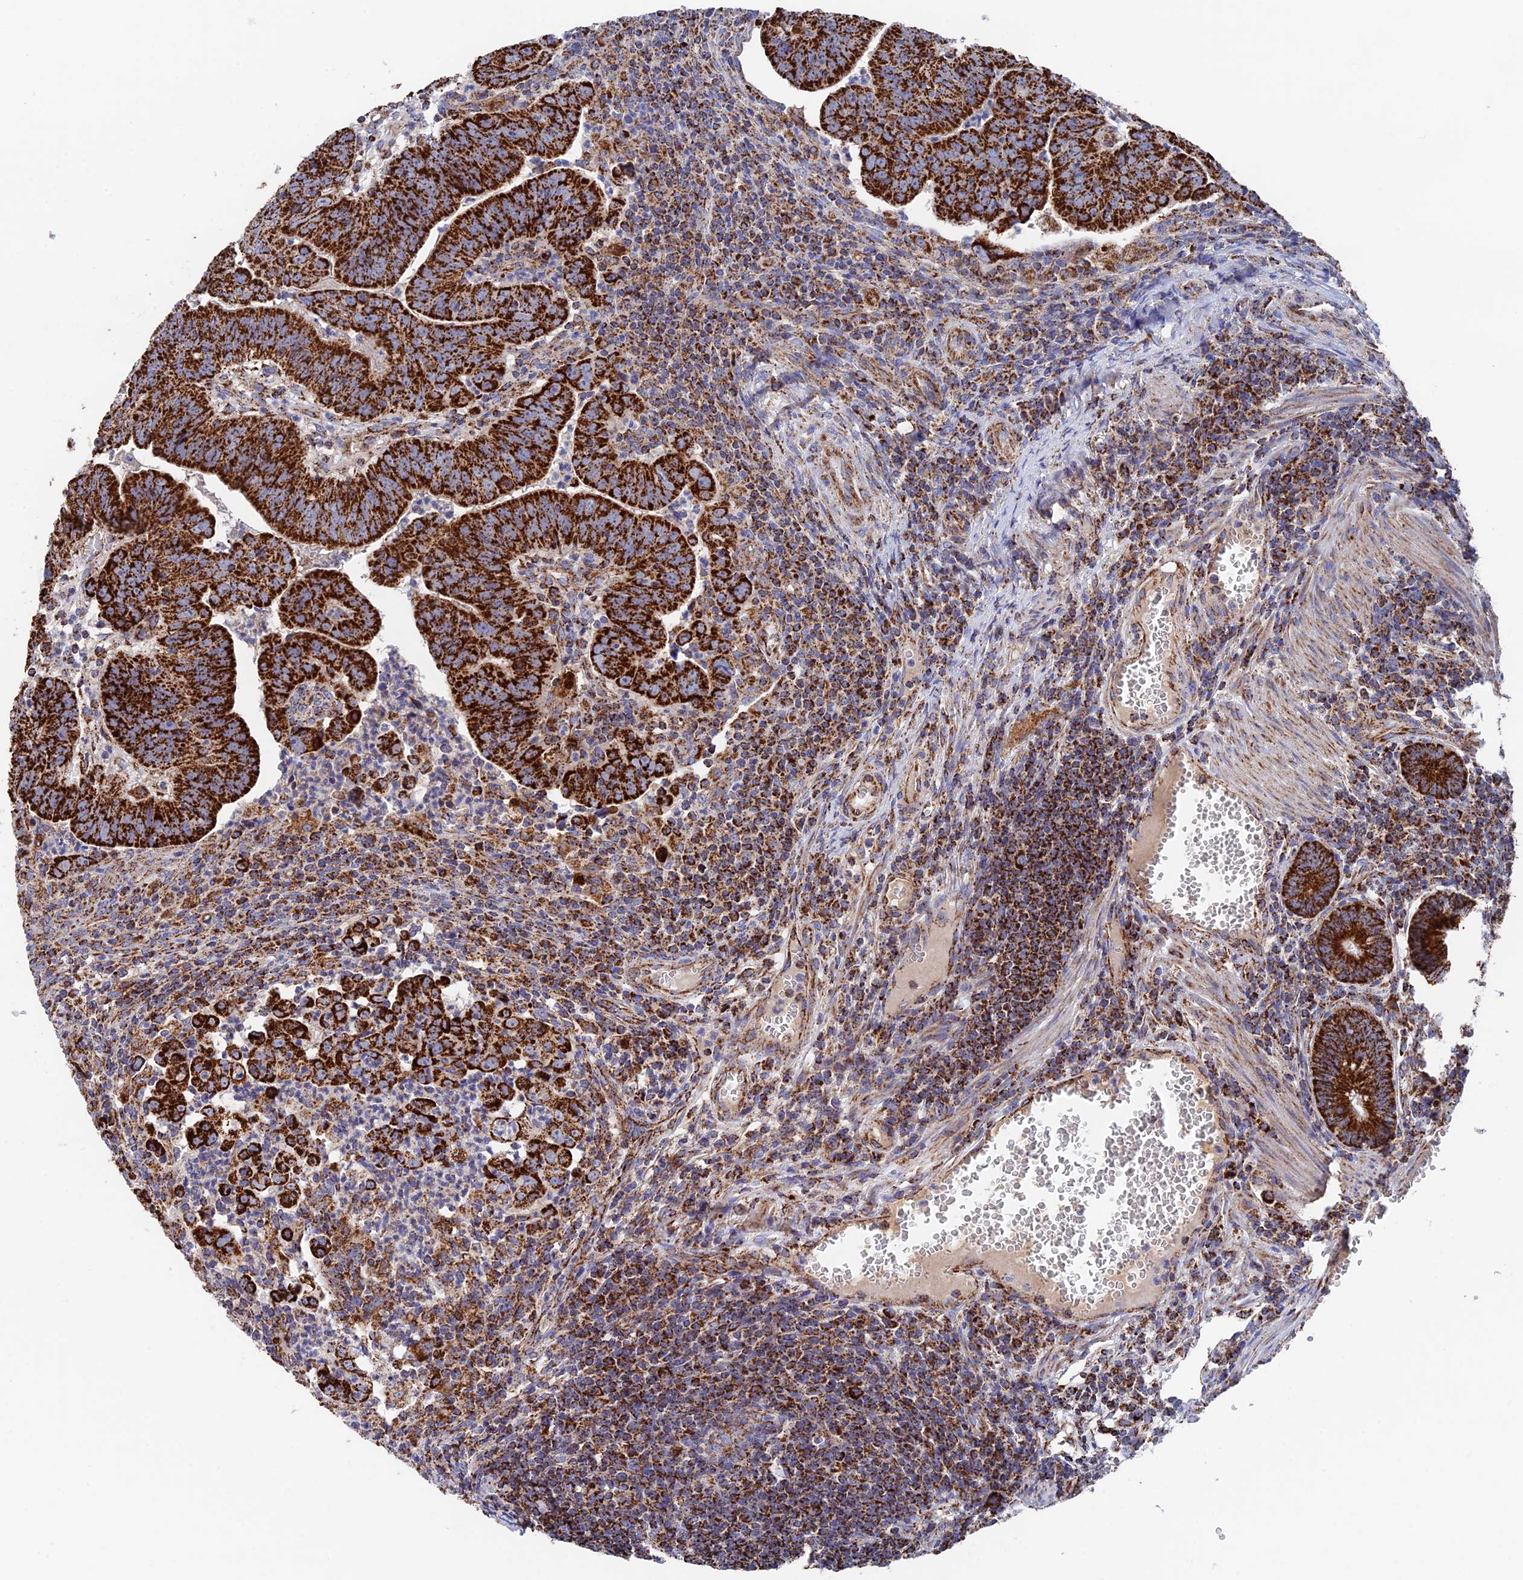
{"staining": {"intensity": "strong", "quantity": ">75%", "location": "cytoplasmic/membranous"}, "tissue": "colorectal cancer", "cell_type": "Tumor cells", "image_type": "cancer", "snomed": [{"axis": "morphology", "description": "Adenocarcinoma, NOS"}, {"axis": "topography", "description": "Rectum"}], "caption": "The image reveals immunohistochemical staining of colorectal adenocarcinoma. There is strong cytoplasmic/membranous staining is seen in approximately >75% of tumor cells.", "gene": "HAUS8", "patient": {"sex": "male", "age": 69}}